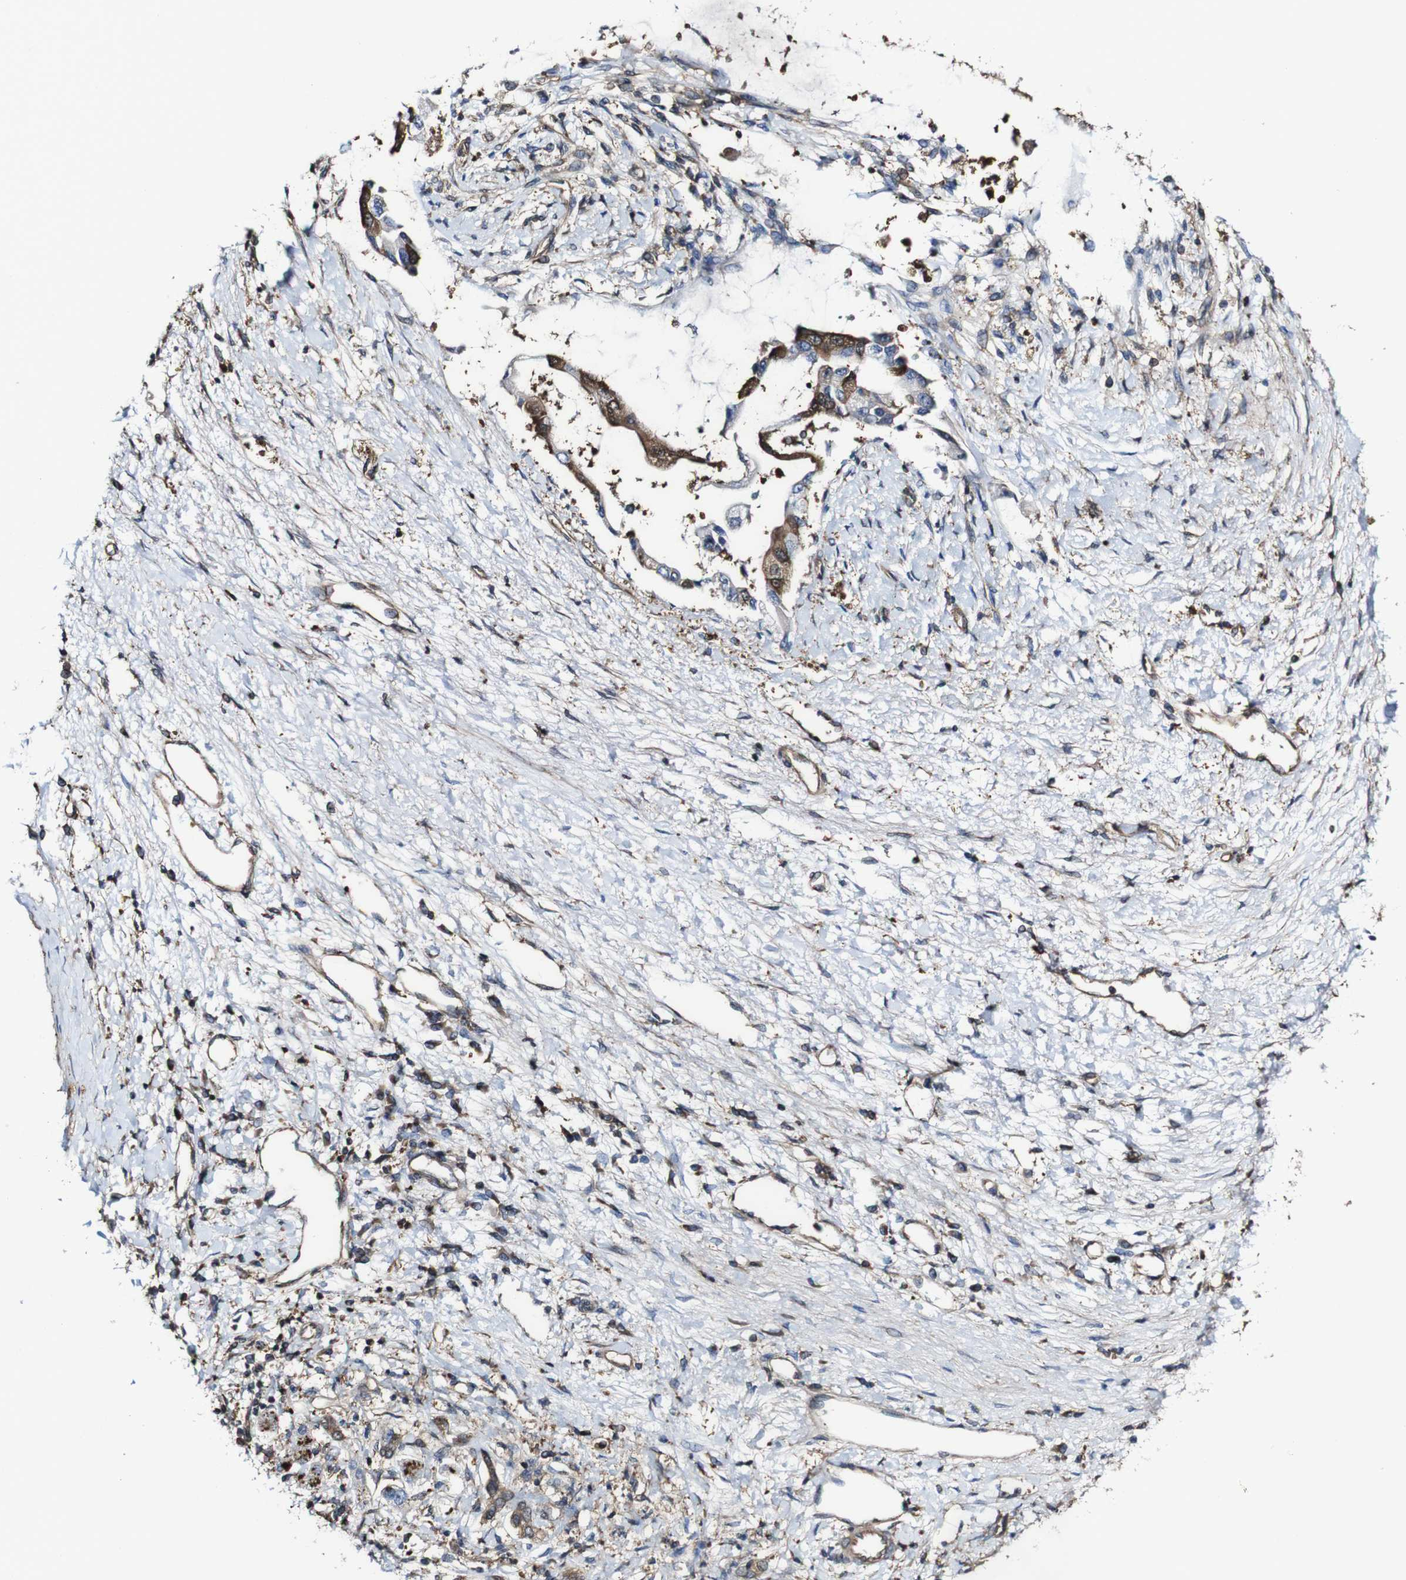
{"staining": {"intensity": "moderate", "quantity": ">75%", "location": "cytoplasmic/membranous"}, "tissue": "liver cancer", "cell_type": "Tumor cells", "image_type": "cancer", "snomed": [{"axis": "morphology", "description": "Cholangiocarcinoma"}, {"axis": "topography", "description": "Liver"}], "caption": "The image demonstrates immunohistochemical staining of liver cholangiocarcinoma. There is moderate cytoplasmic/membranous staining is identified in approximately >75% of tumor cells.", "gene": "PTPRR", "patient": {"sex": "male", "age": 50}}